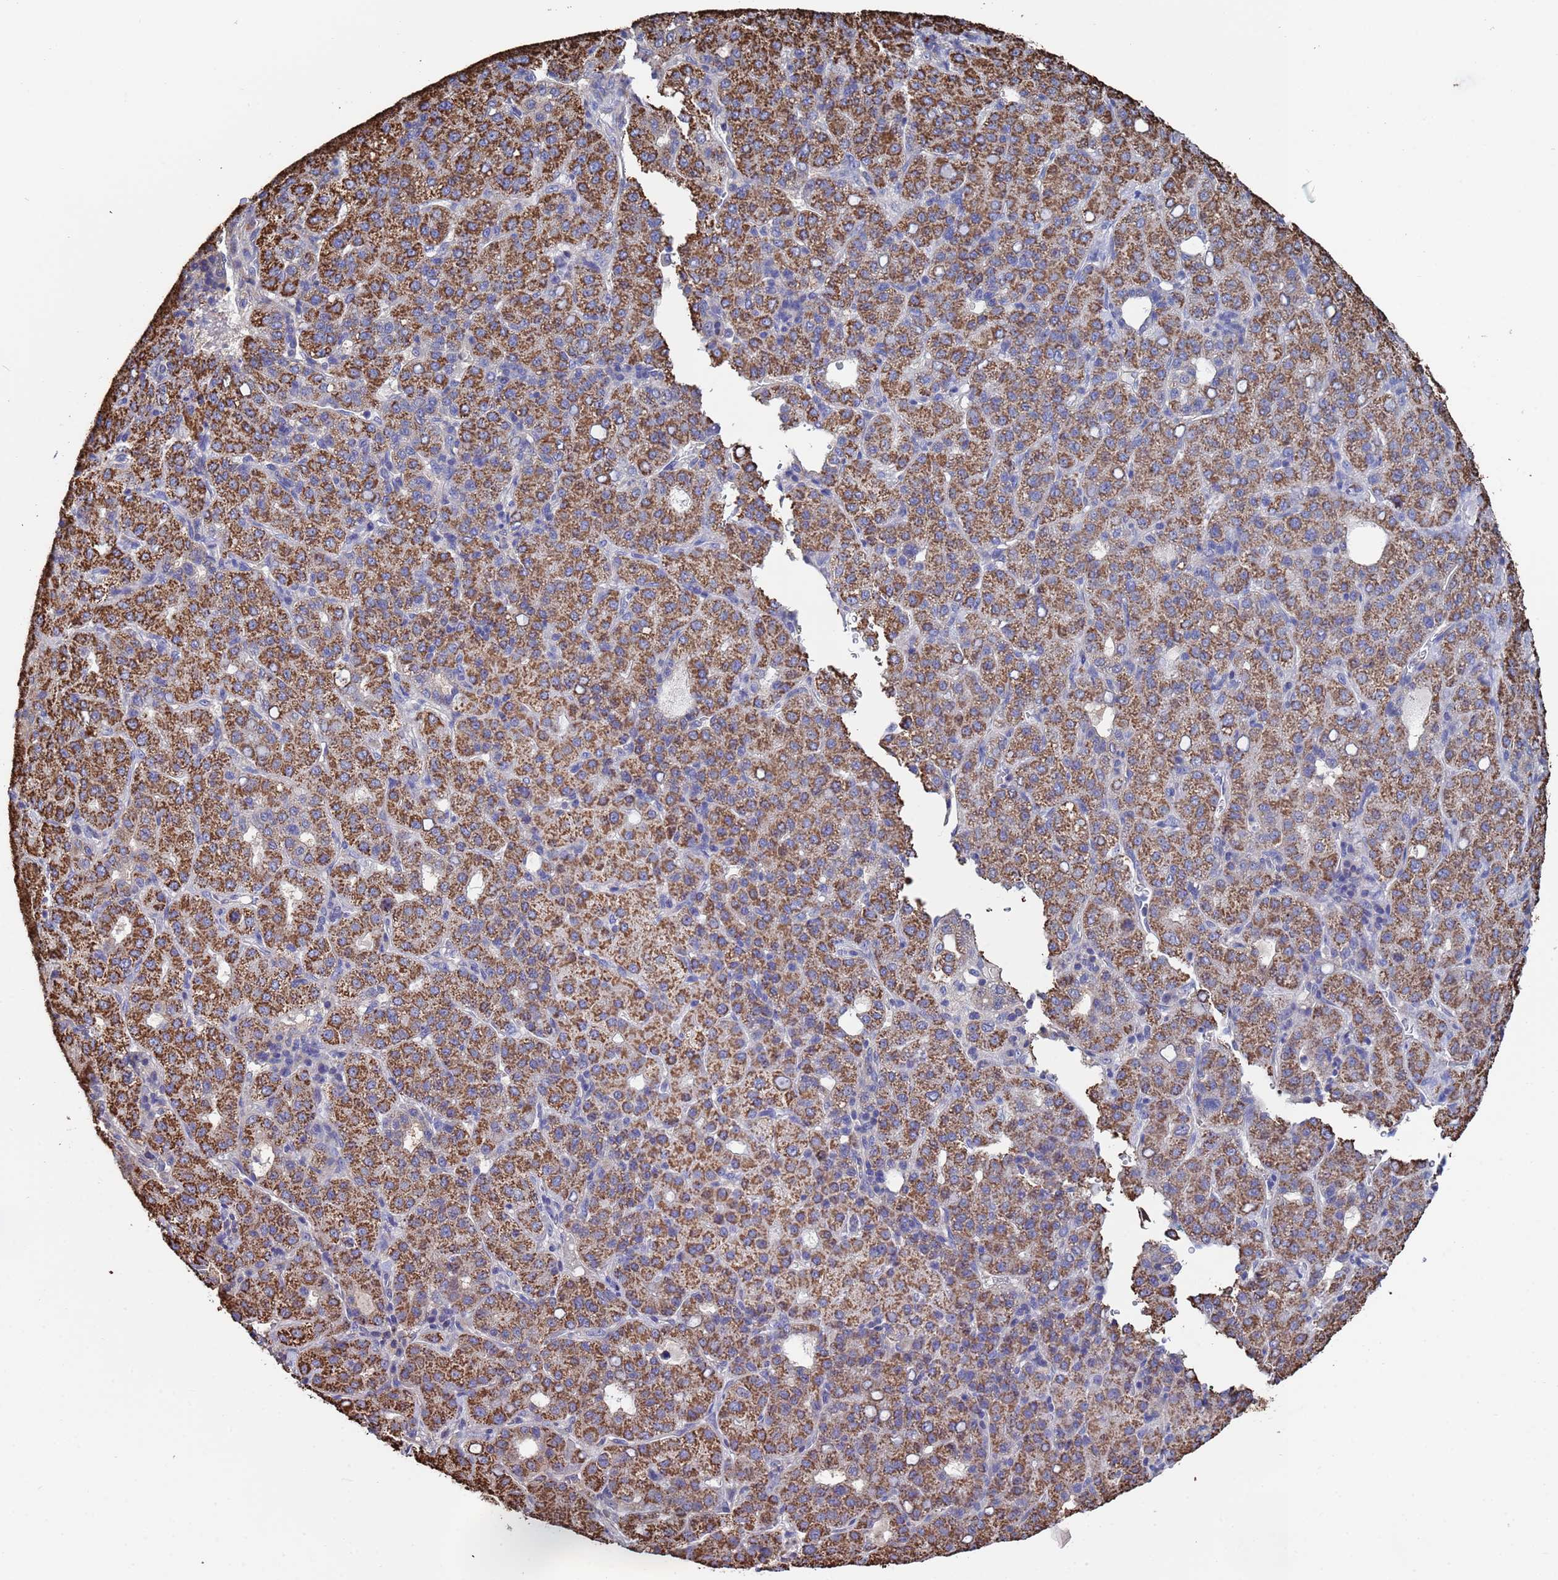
{"staining": {"intensity": "strong", "quantity": ">75%", "location": "cytoplasmic/membranous"}, "tissue": "liver cancer", "cell_type": "Tumor cells", "image_type": "cancer", "snomed": [{"axis": "morphology", "description": "Carcinoma, Hepatocellular, NOS"}, {"axis": "topography", "description": "Liver"}], "caption": "Strong cytoplasmic/membranous positivity is present in approximately >75% of tumor cells in liver hepatocellular carcinoma.", "gene": "FAM25A", "patient": {"sex": "male", "age": 65}}